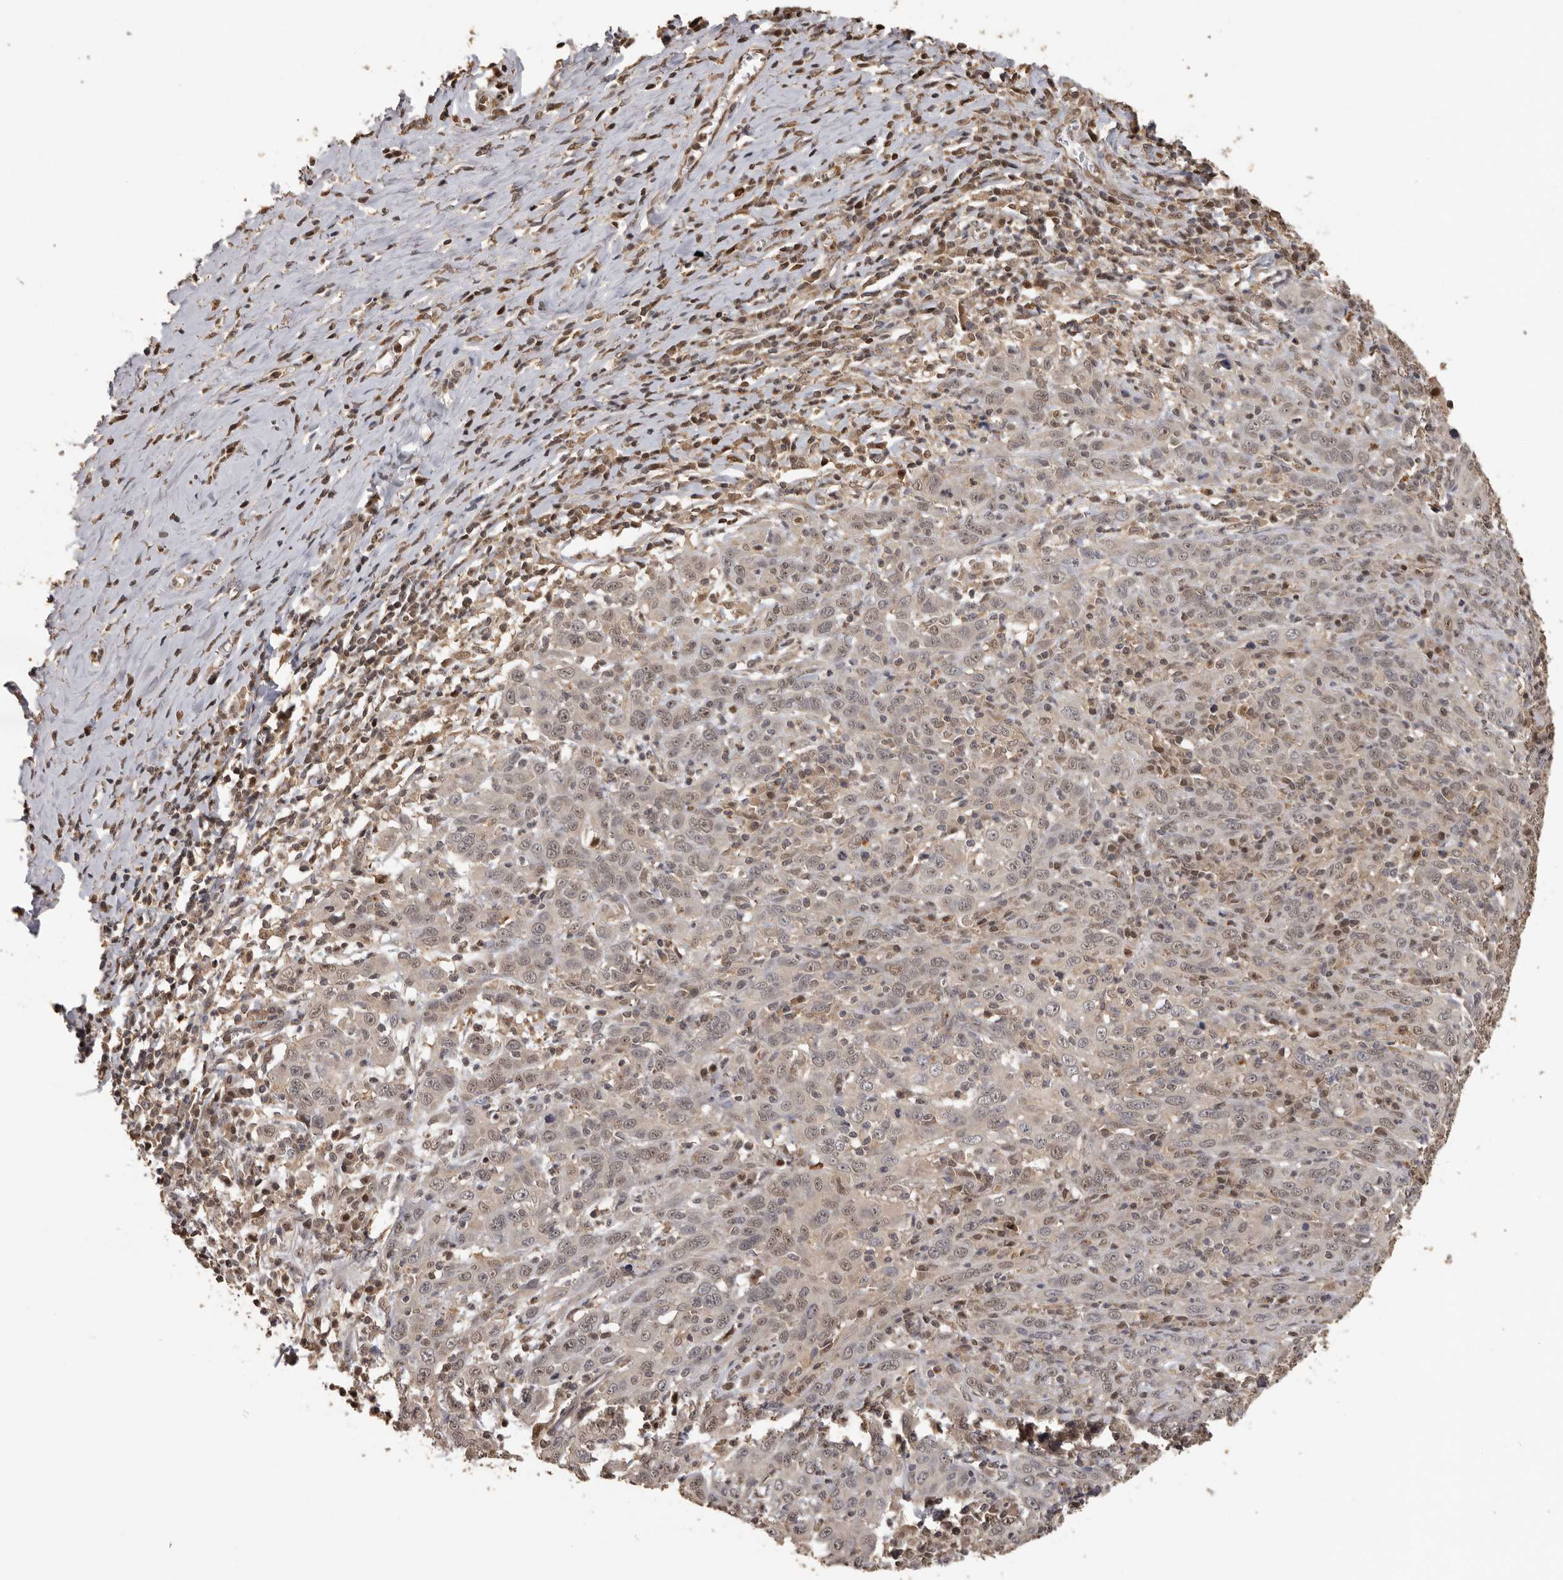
{"staining": {"intensity": "weak", "quantity": ">75%", "location": "cytoplasmic/membranous,nuclear"}, "tissue": "cervical cancer", "cell_type": "Tumor cells", "image_type": "cancer", "snomed": [{"axis": "morphology", "description": "Squamous cell carcinoma, NOS"}, {"axis": "topography", "description": "Cervix"}], "caption": "Human cervical squamous cell carcinoma stained with a protein marker reveals weak staining in tumor cells.", "gene": "KIF2B", "patient": {"sex": "female", "age": 46}}